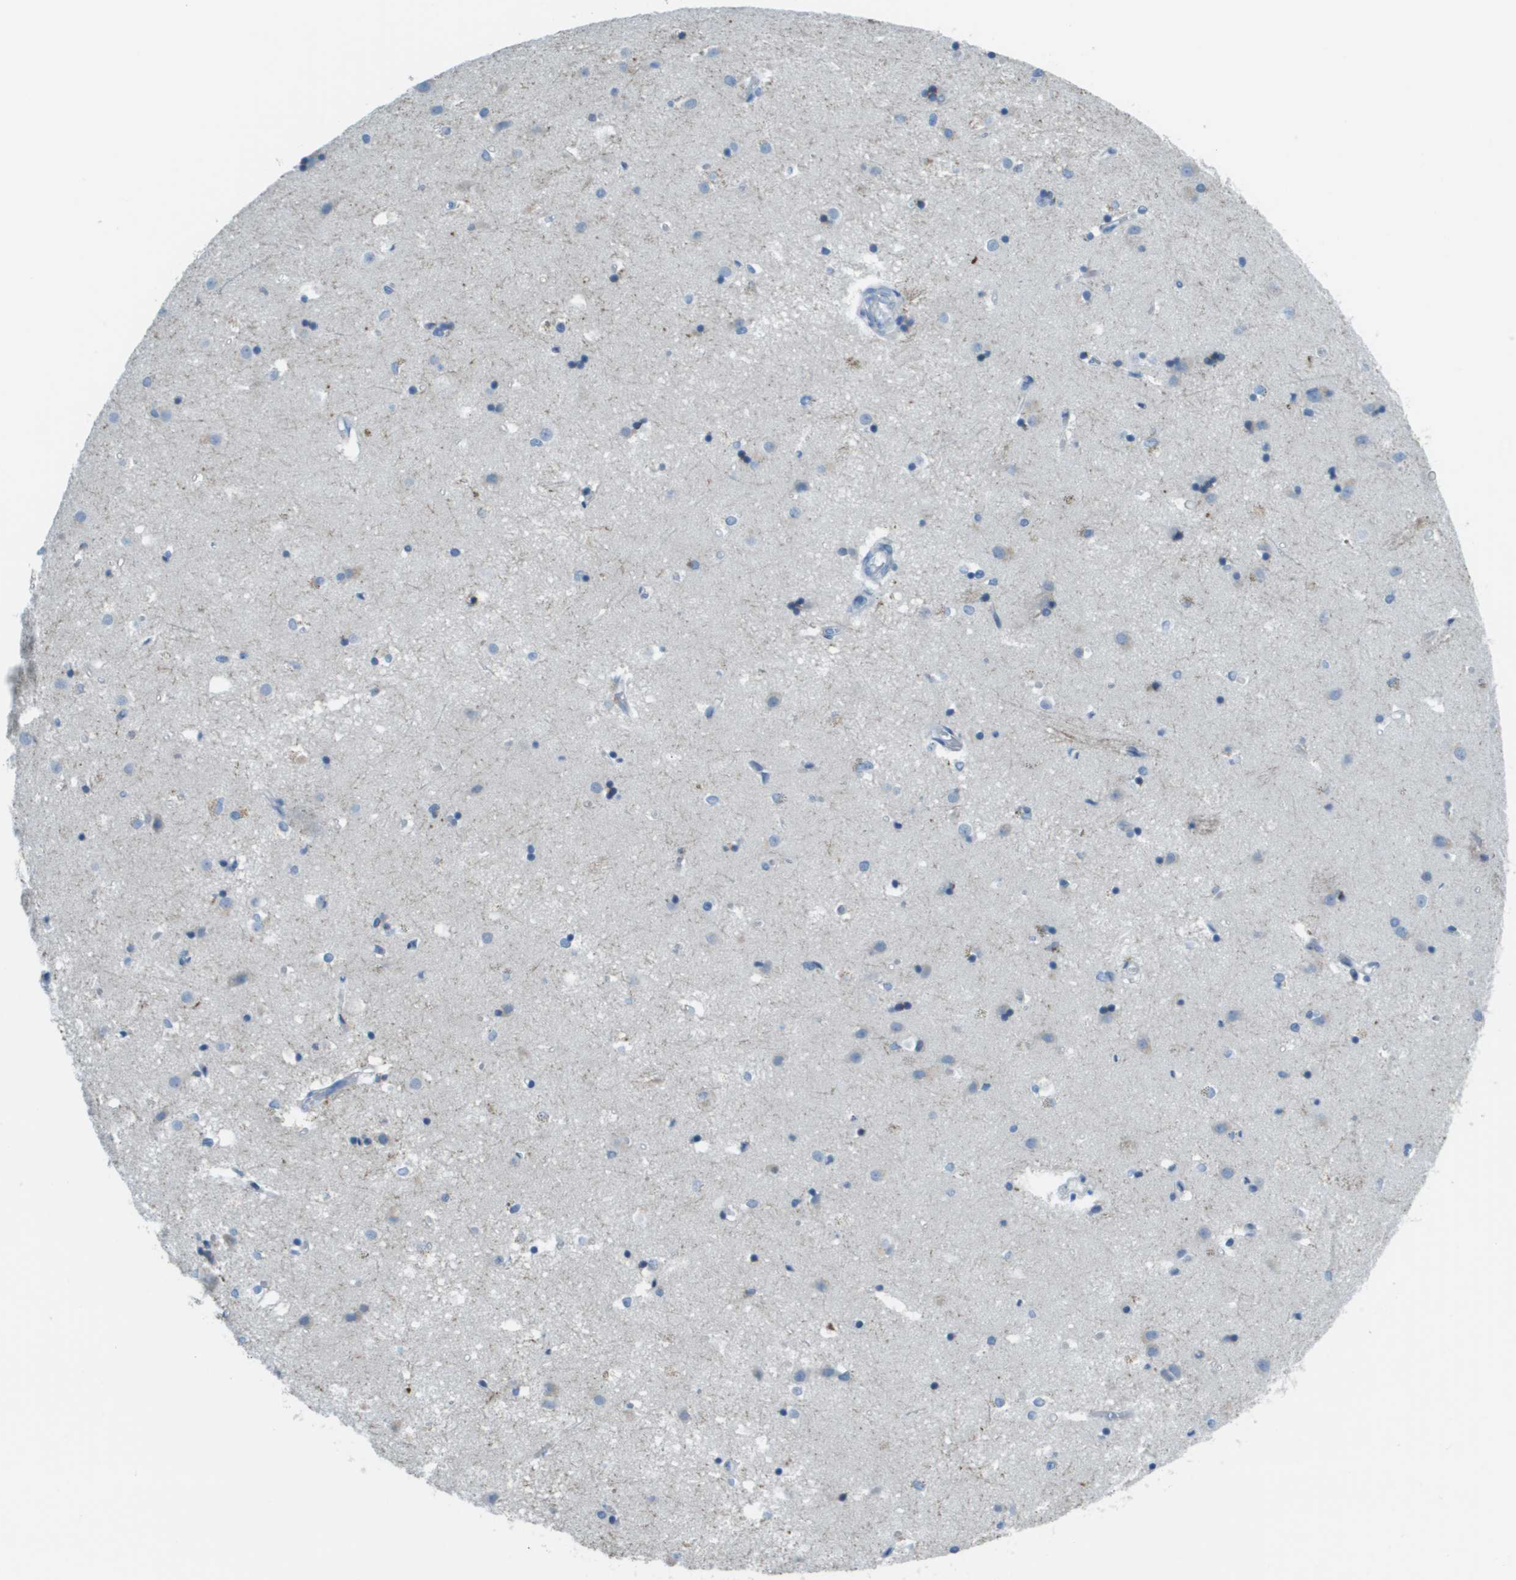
{"staining": {"intensity": "negative", "quantity": "none", "location": "none"}, "tissue": "caudate", "cell_type": "Glial cells", "image_type": "normal", "snomed": [{"axis": "morphology", "description": "Normal tissue, NOS"}, {"axis": "topography", "description": "Lateral ventricle wall"}], "caption": "Human caudate stained for a protein using IHC shows no positivity in glial cells.", "gene": "PTGDR2", "patient": {"sex": "male", "age": 45}}